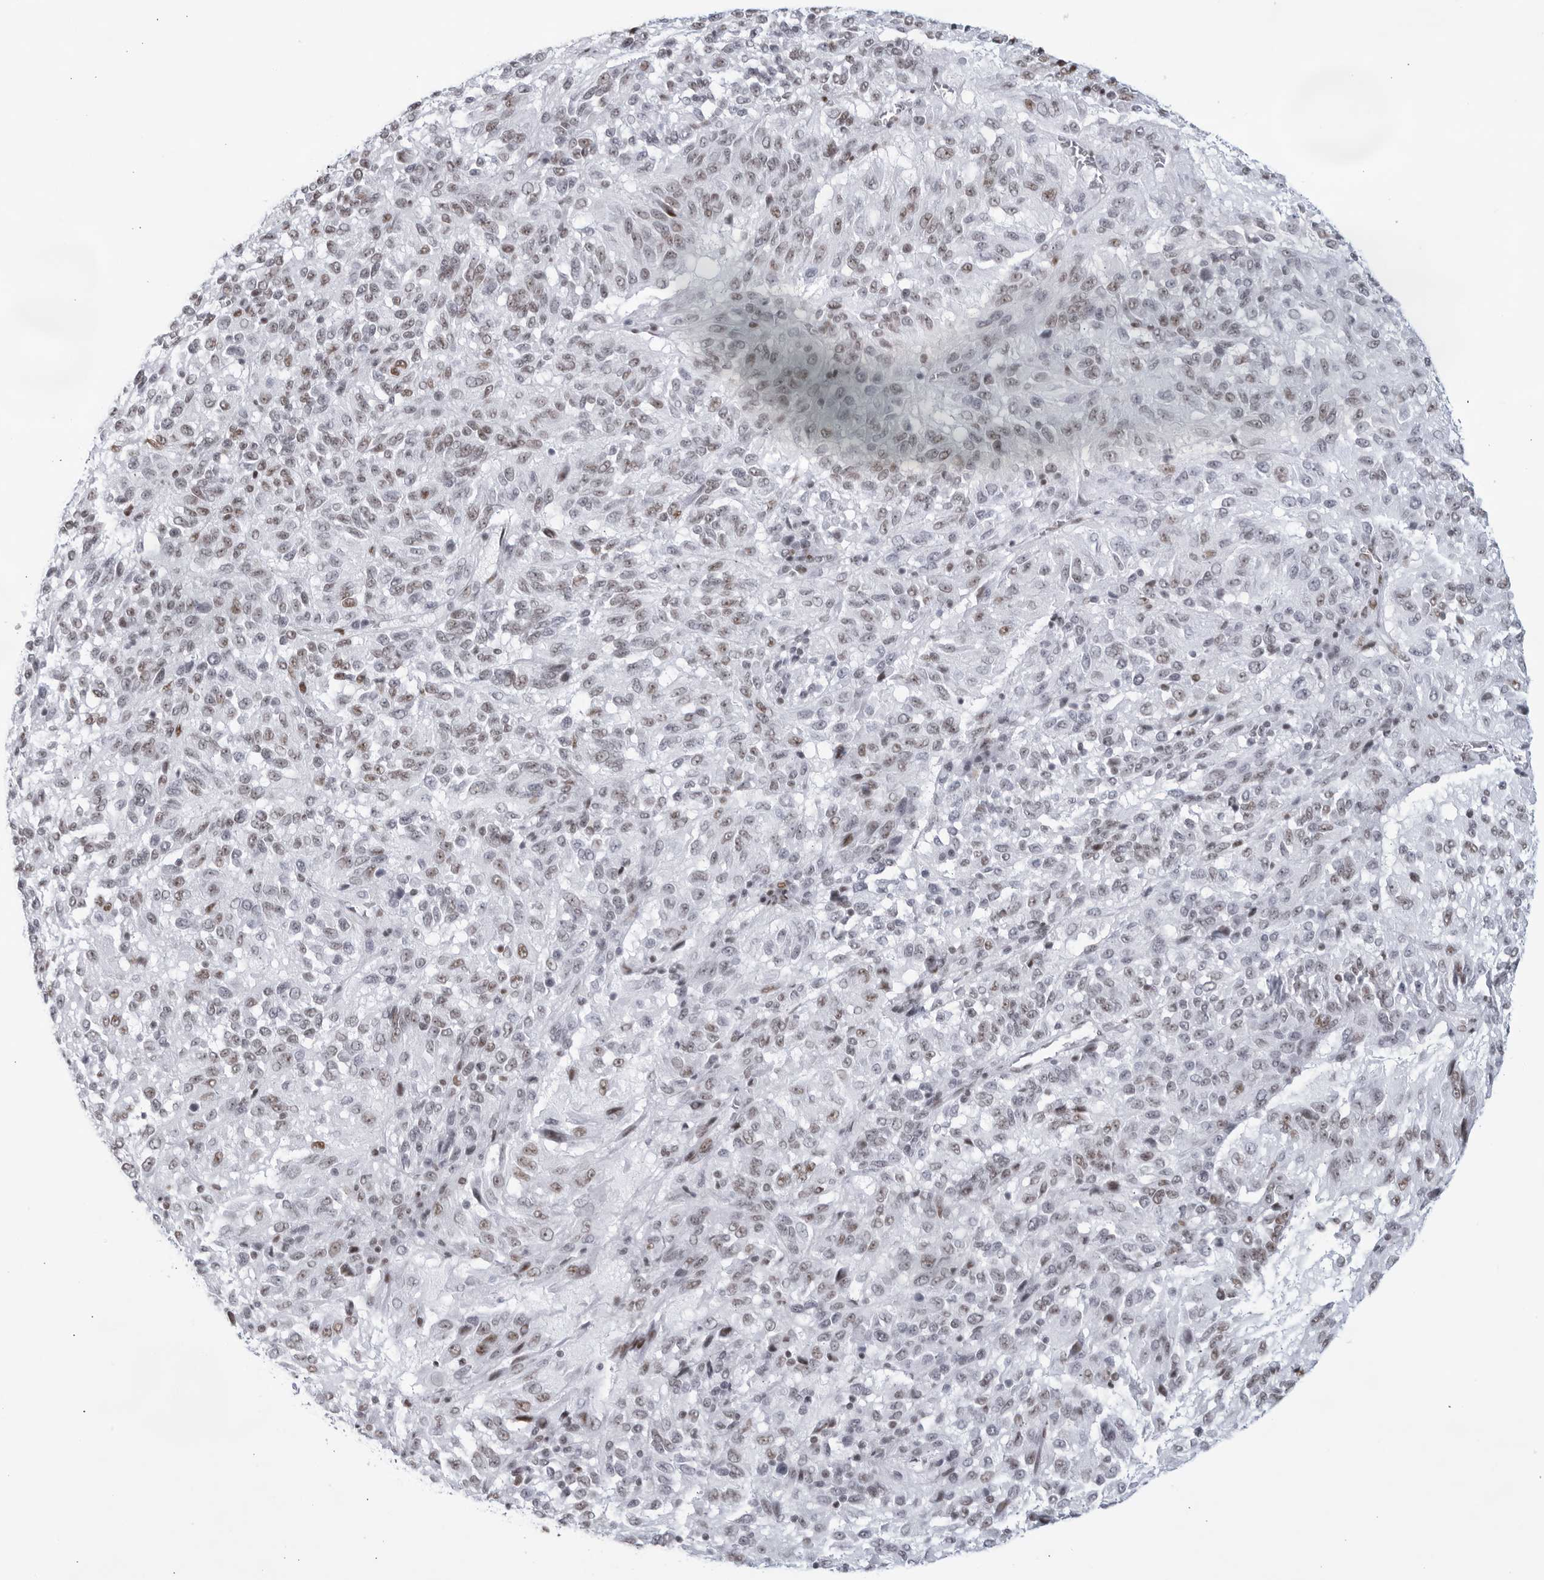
{"staining": {"intensity": "moderate", "quantity": "<25%", "location": "nuclear"}, "tissue": "melanoma", "cell_type": "Tumor cells", "image_type": "cancer", "snomed": [{"axis": "morphology", "description": "Malignant melanoma, Metastatic site"}, {"axis": "topography", "description": "Lung"}], "caption": "The photomicrograph exhibits staining of malignant melanoma (metastatic site), revealing moderate nuclear protein expression (brown color) within tumor cells. Nuclei are stained in blue.", "gene": "HP1BP3", "patient": {"sex": "male", "age": 64}}